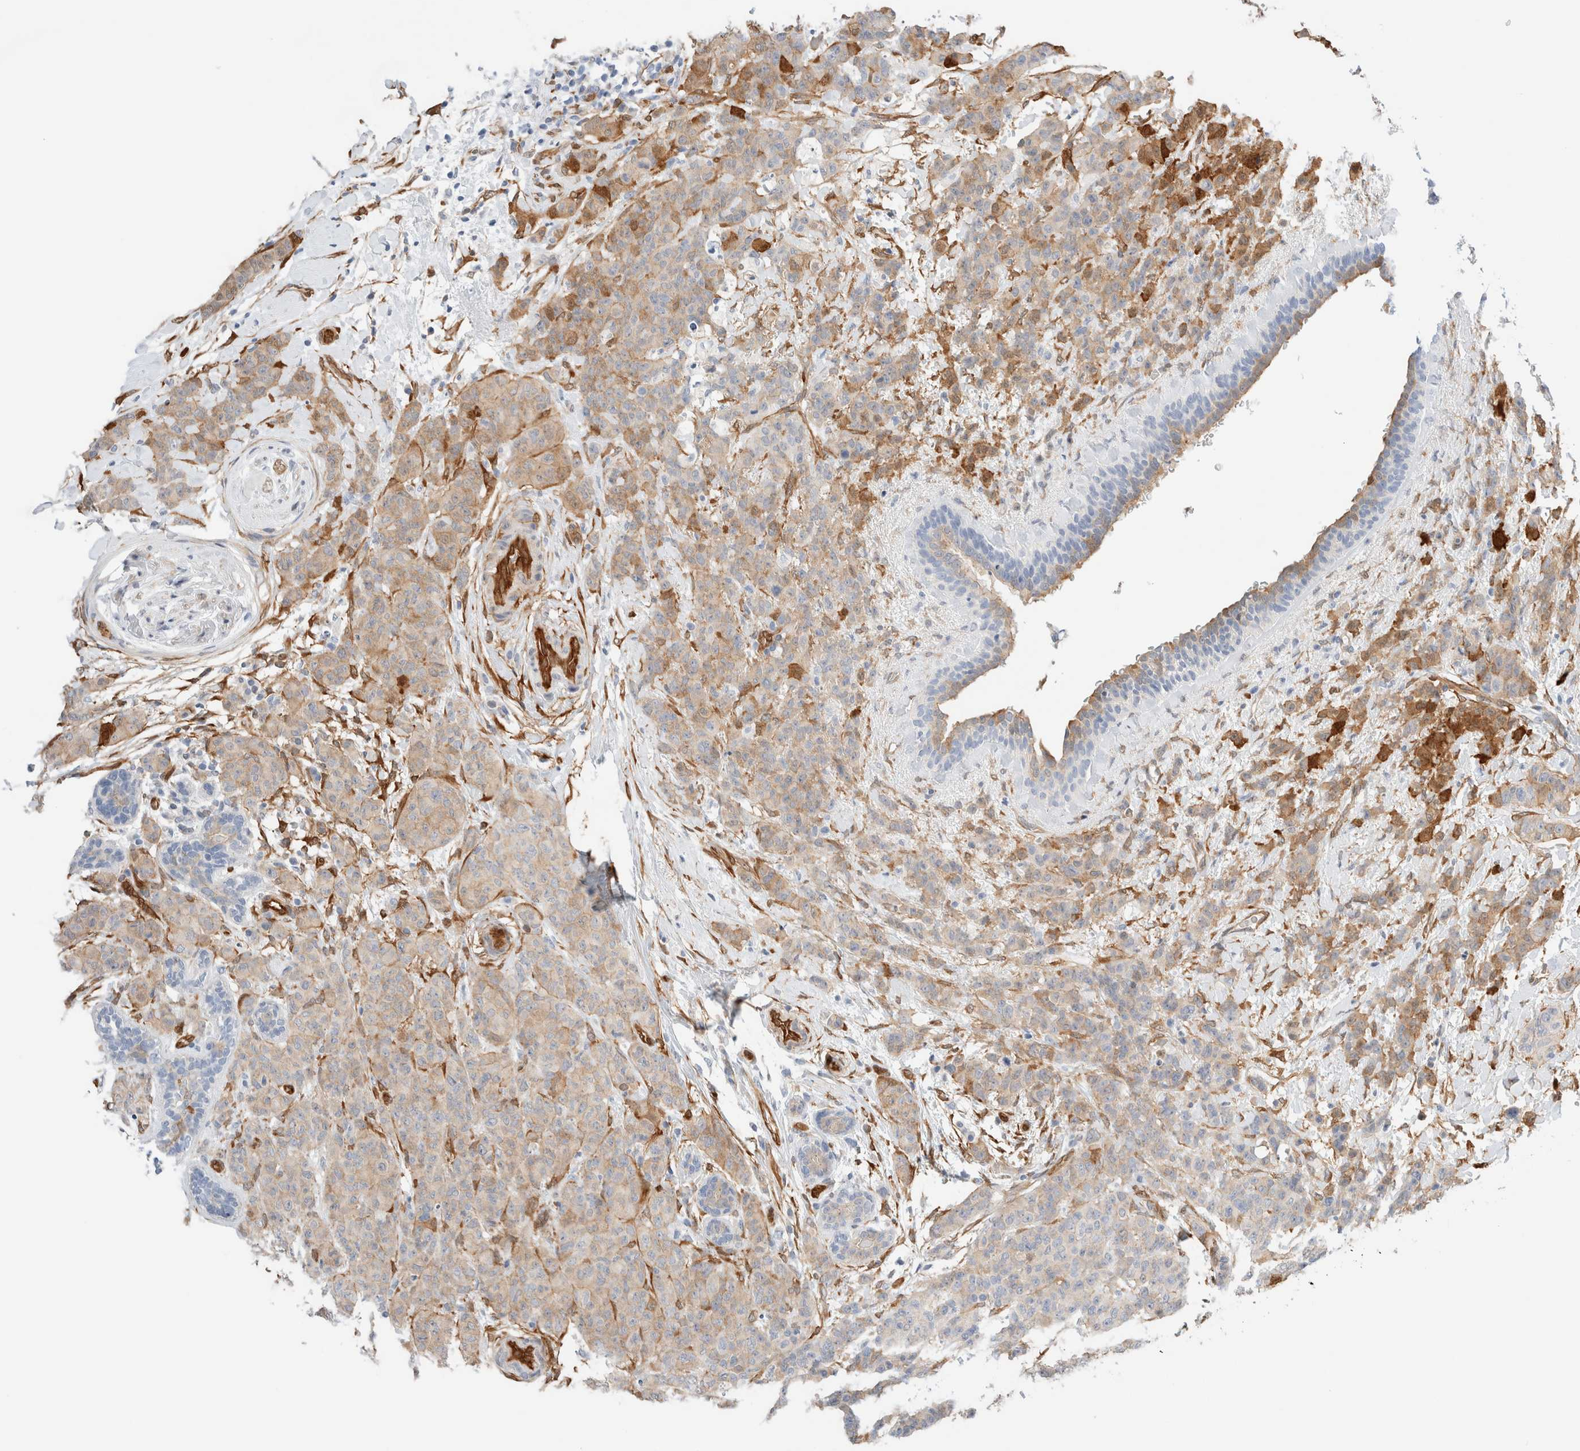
{"staining": {"intensity": "strong", "quantity": "<25%", "location": "cytoplasmic/membranous"}, "tissue": "breast cancer", "cell_type": "Tumor cells", "image_type": "cancer", "snomed": [{"axis": "morphology", "description": "Normal tissue, NOS"}, {"axis": "morphology", "description": "Duct carcinoma"}, {"axis": "topography", "description": "Breast"}], "caption": "There is medium levels of strong cytoplasmic/membranous staining in tumor cells of infiltrating ductal carcinoma (breast), as demonstrated by immunohistochemical staining (brown color).", "gene": "LMCD1", "patient": {"sex": "female", "age": 40}}